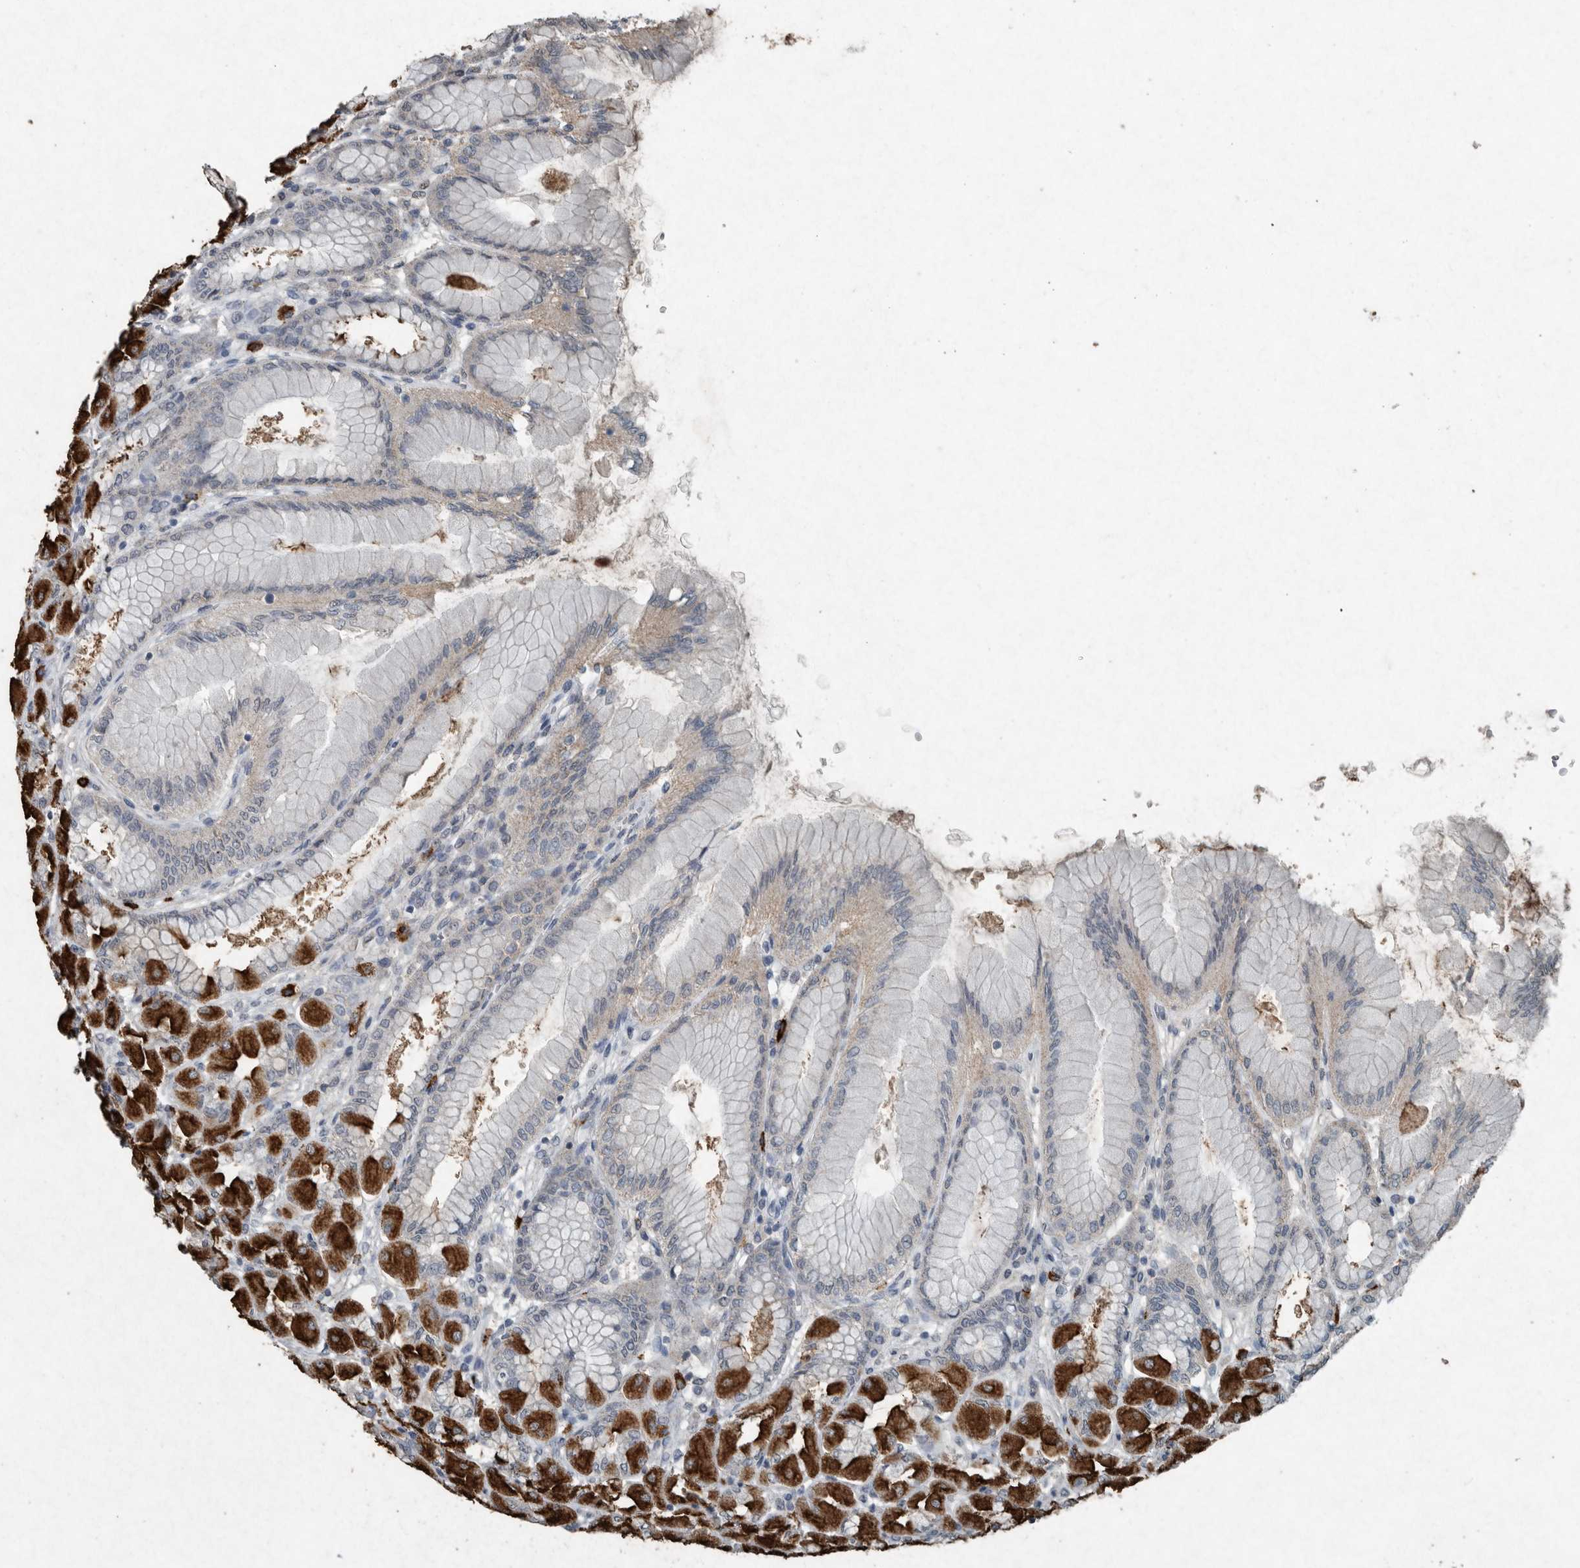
{"staining": {"intensity": "strong", "quantity": "25%-75%", "location": "cytoplasmic/membranous"}, "tissue": "stomach", "cell_type": "Glandular cells", "image_type": "normal", "snomed": [{"axis": "morphology", "description": "Normal tissue, NOS"}, {"axis": "topography", "description": "Stomach, upper"}], "caption": "Immunohistochemical staining of benign human stomach shows strong cytoplasmic/membranous protein staining in approximately 25%-75% of glandular cells.", "gene": "IL20", "patient": {"sex": "female", "age": 56}}